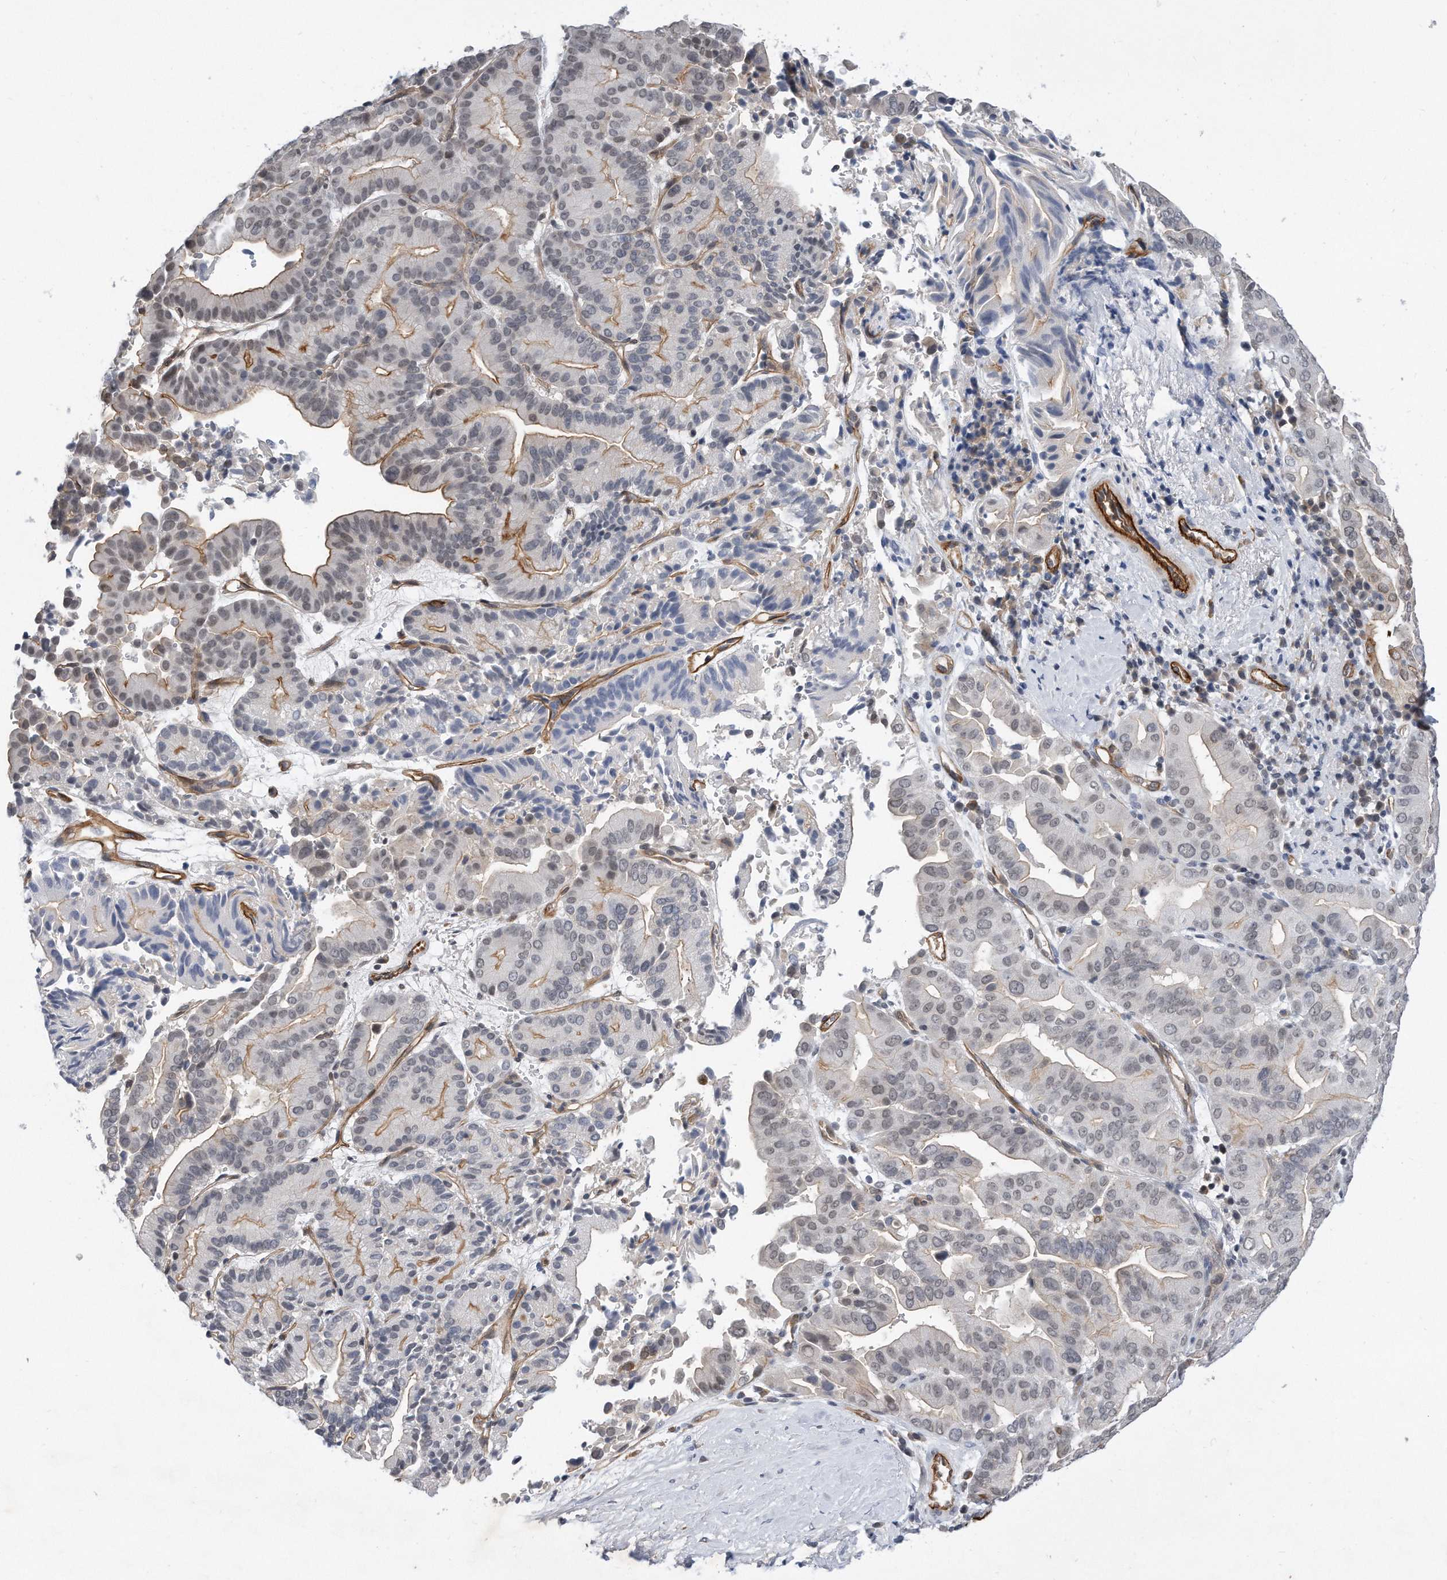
{"staining": {"intensity": "moderate", "quantity": "<25%", "location": "cytoplasmic/membranous,nuclear"}, "tissue": "liver cancer", "cell_type": "Tumor cells", "image_type": "cancer", "snomed": [{"axis": "morphology", "description": "Cholangiocarcinoma"}, {"axis": "topography", "description": "Liver"}], "caption": "Protein expression analysis of human cholangiocarcinoma (liver) reveals moderate cytoplasmic/membranous and nuclear expression in approximately <25% of tumor cells.", "gene": "TP53INP1", "patient": {"sex": "female", "age": 75}}